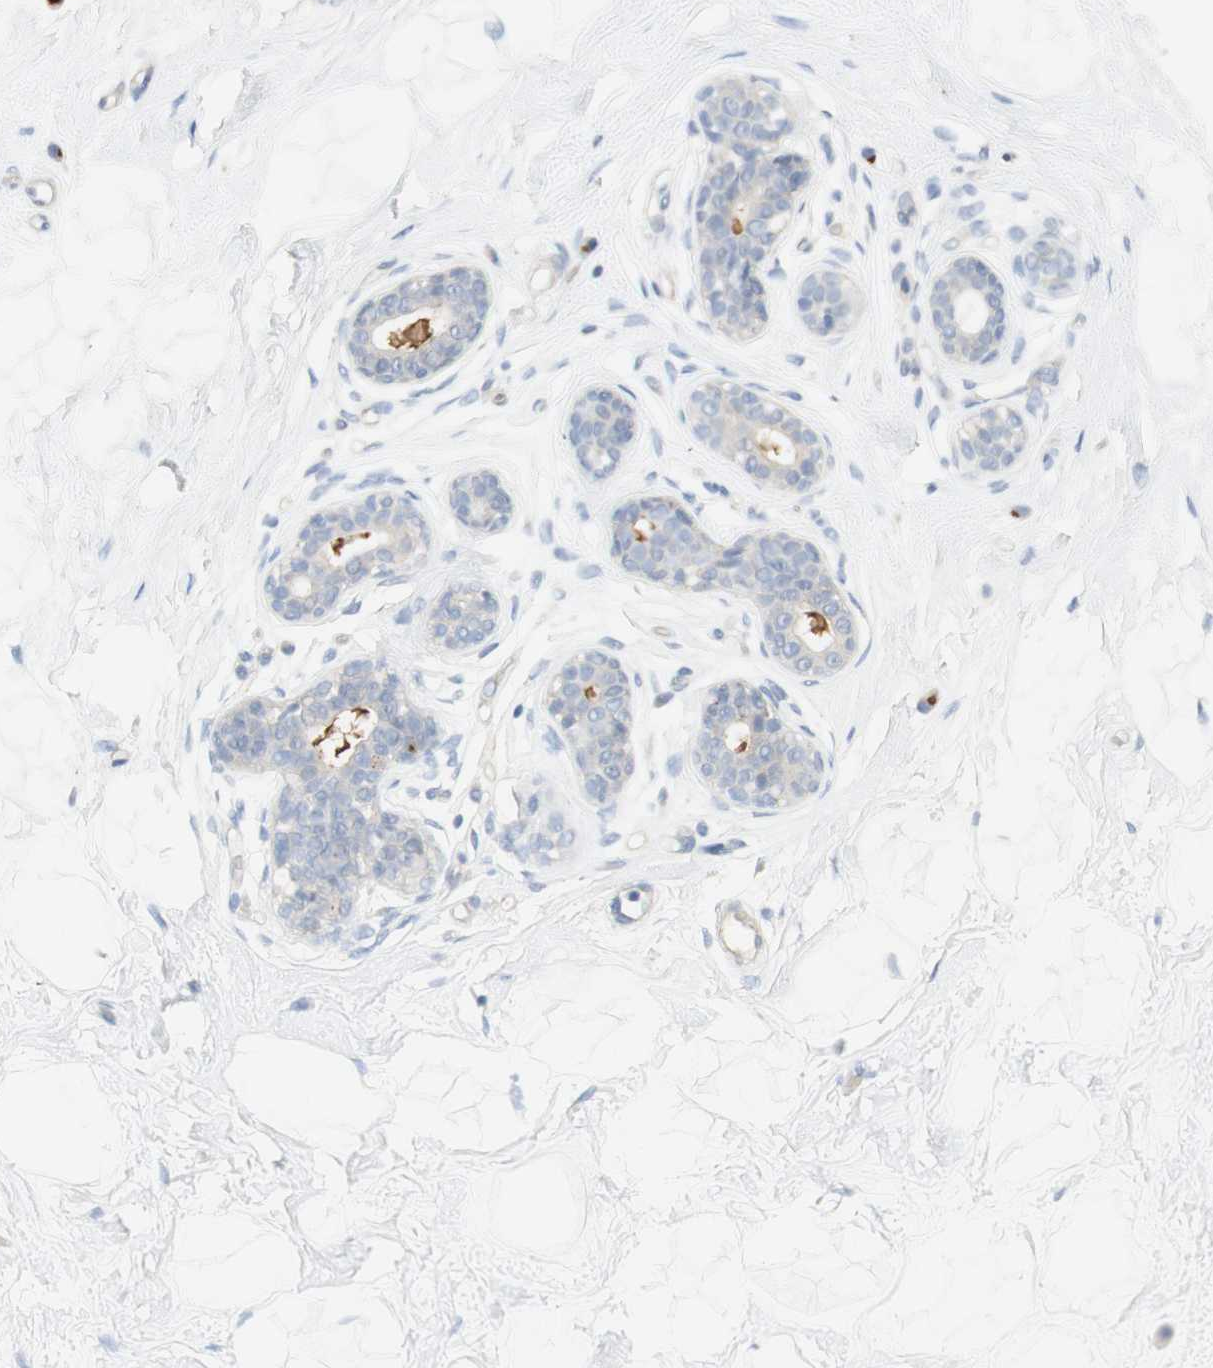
{"staining": {"intensity": "negative", "quantity": "none", "location": "none"}, "tissue": "breast", "cell_type": "Adipocytes", "image_type": "normal", "snomed": [{"axis": "morphology", "description": "Normal tissue, NOS"}, {"axis": "topography", "description": "Breast"}], "caption": "This is an immunohistochemistry histopathology image of benign breast. There is no expression in adipocytes.", "gene": "MANEA", "patient": {"sex": "female", "age": 23}}